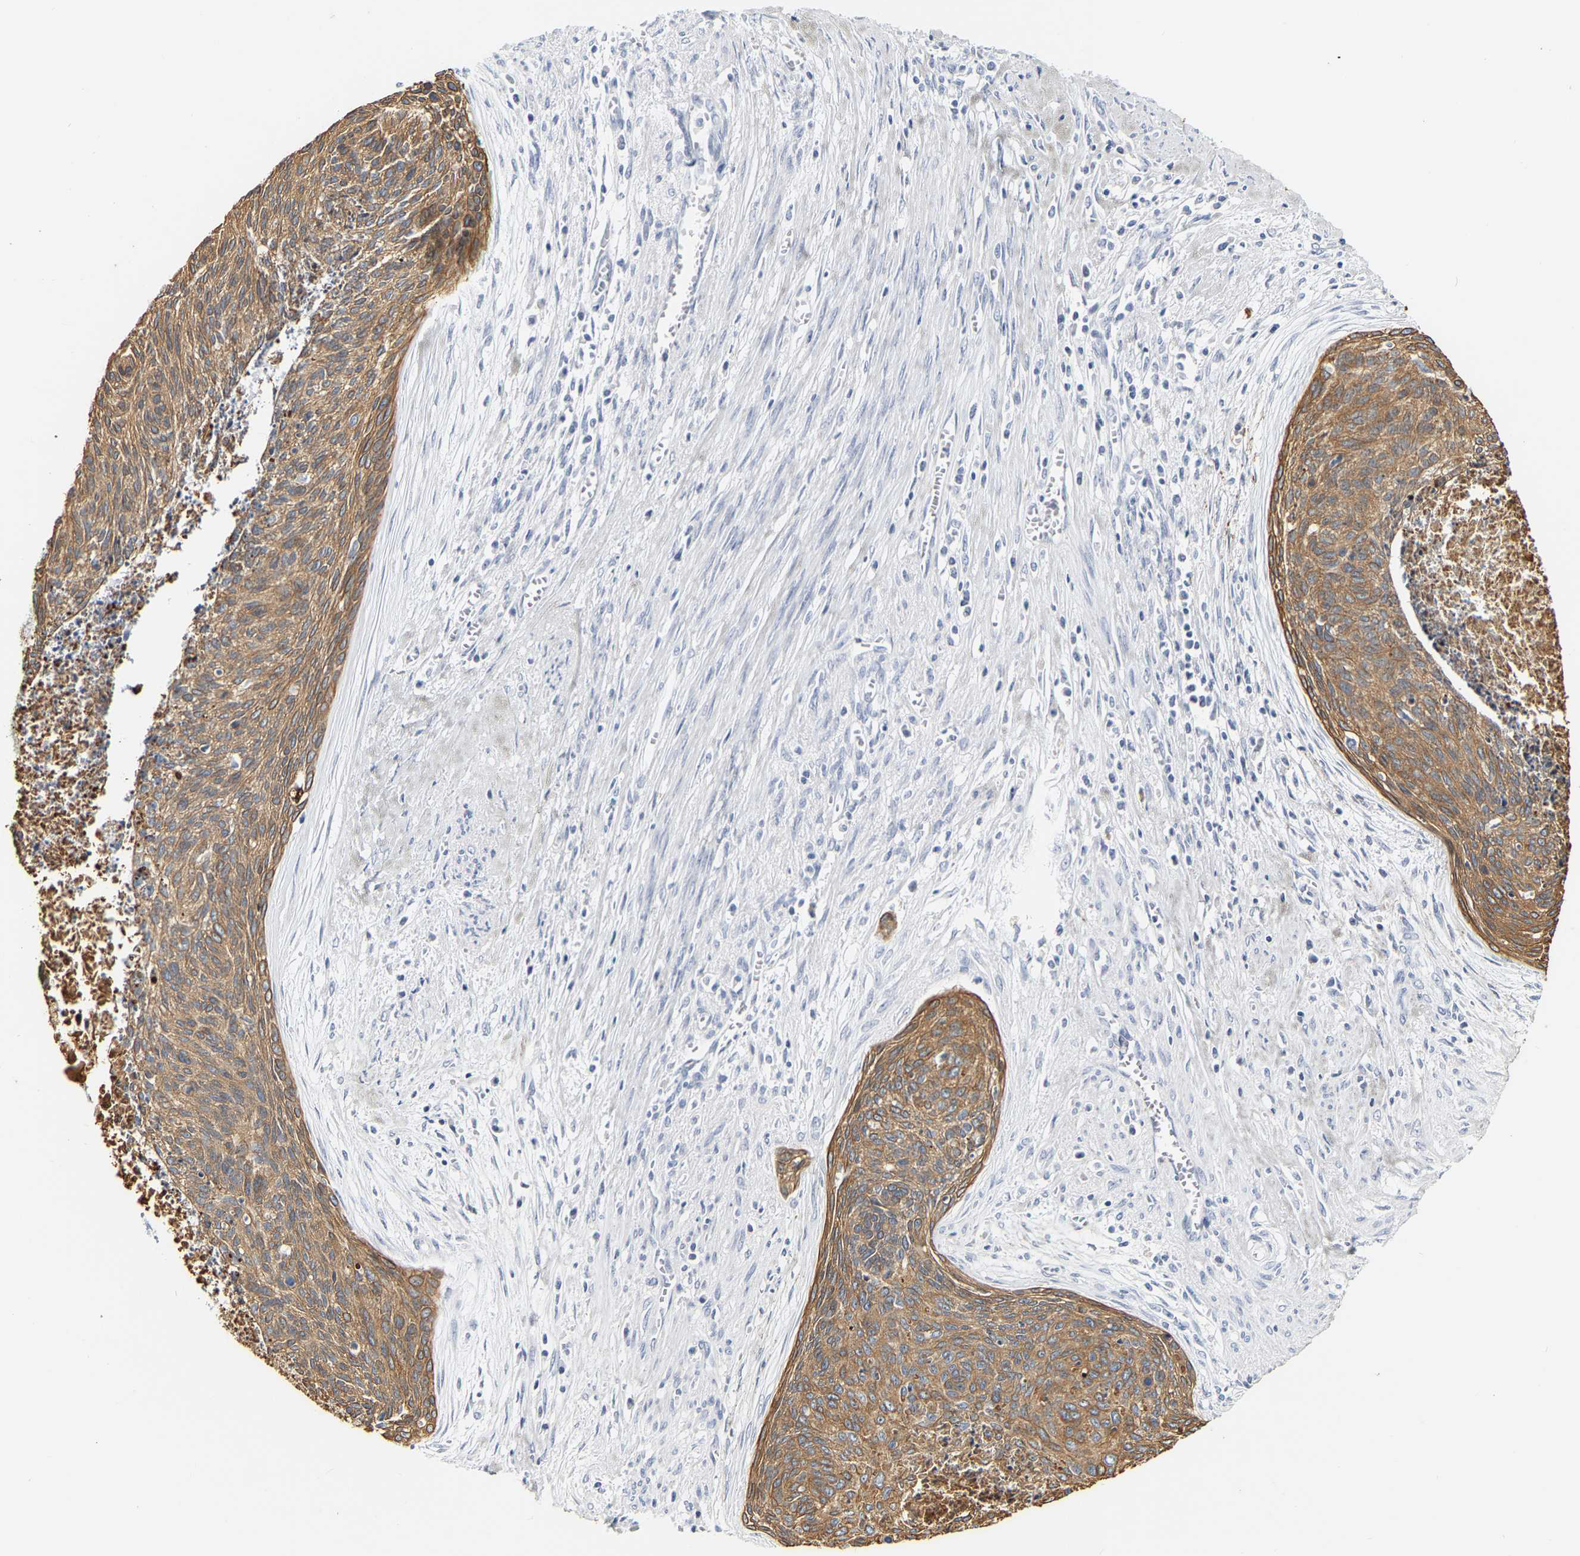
{"staining": {"intensity": "moderate", "quantity": ">75%", "location": "cytoplasmic/membranous"}, "tissue": "cervical cancer", "cell_type": "Tumor cells", "image_type": "cancer", "snomed": [{"axis": "morphology", "description": "Squamous cell carcinoma, NOS"}, {"axis": "topography", "description": "Cervix"}], "caption": "Tumor cells show moderate cytoplasmic/membranous expression in approximately >75% of cells in squamous cell carcinoma (cervical).", "gene": "KRT76", "patient": {"sex": "female", "age": 55}}